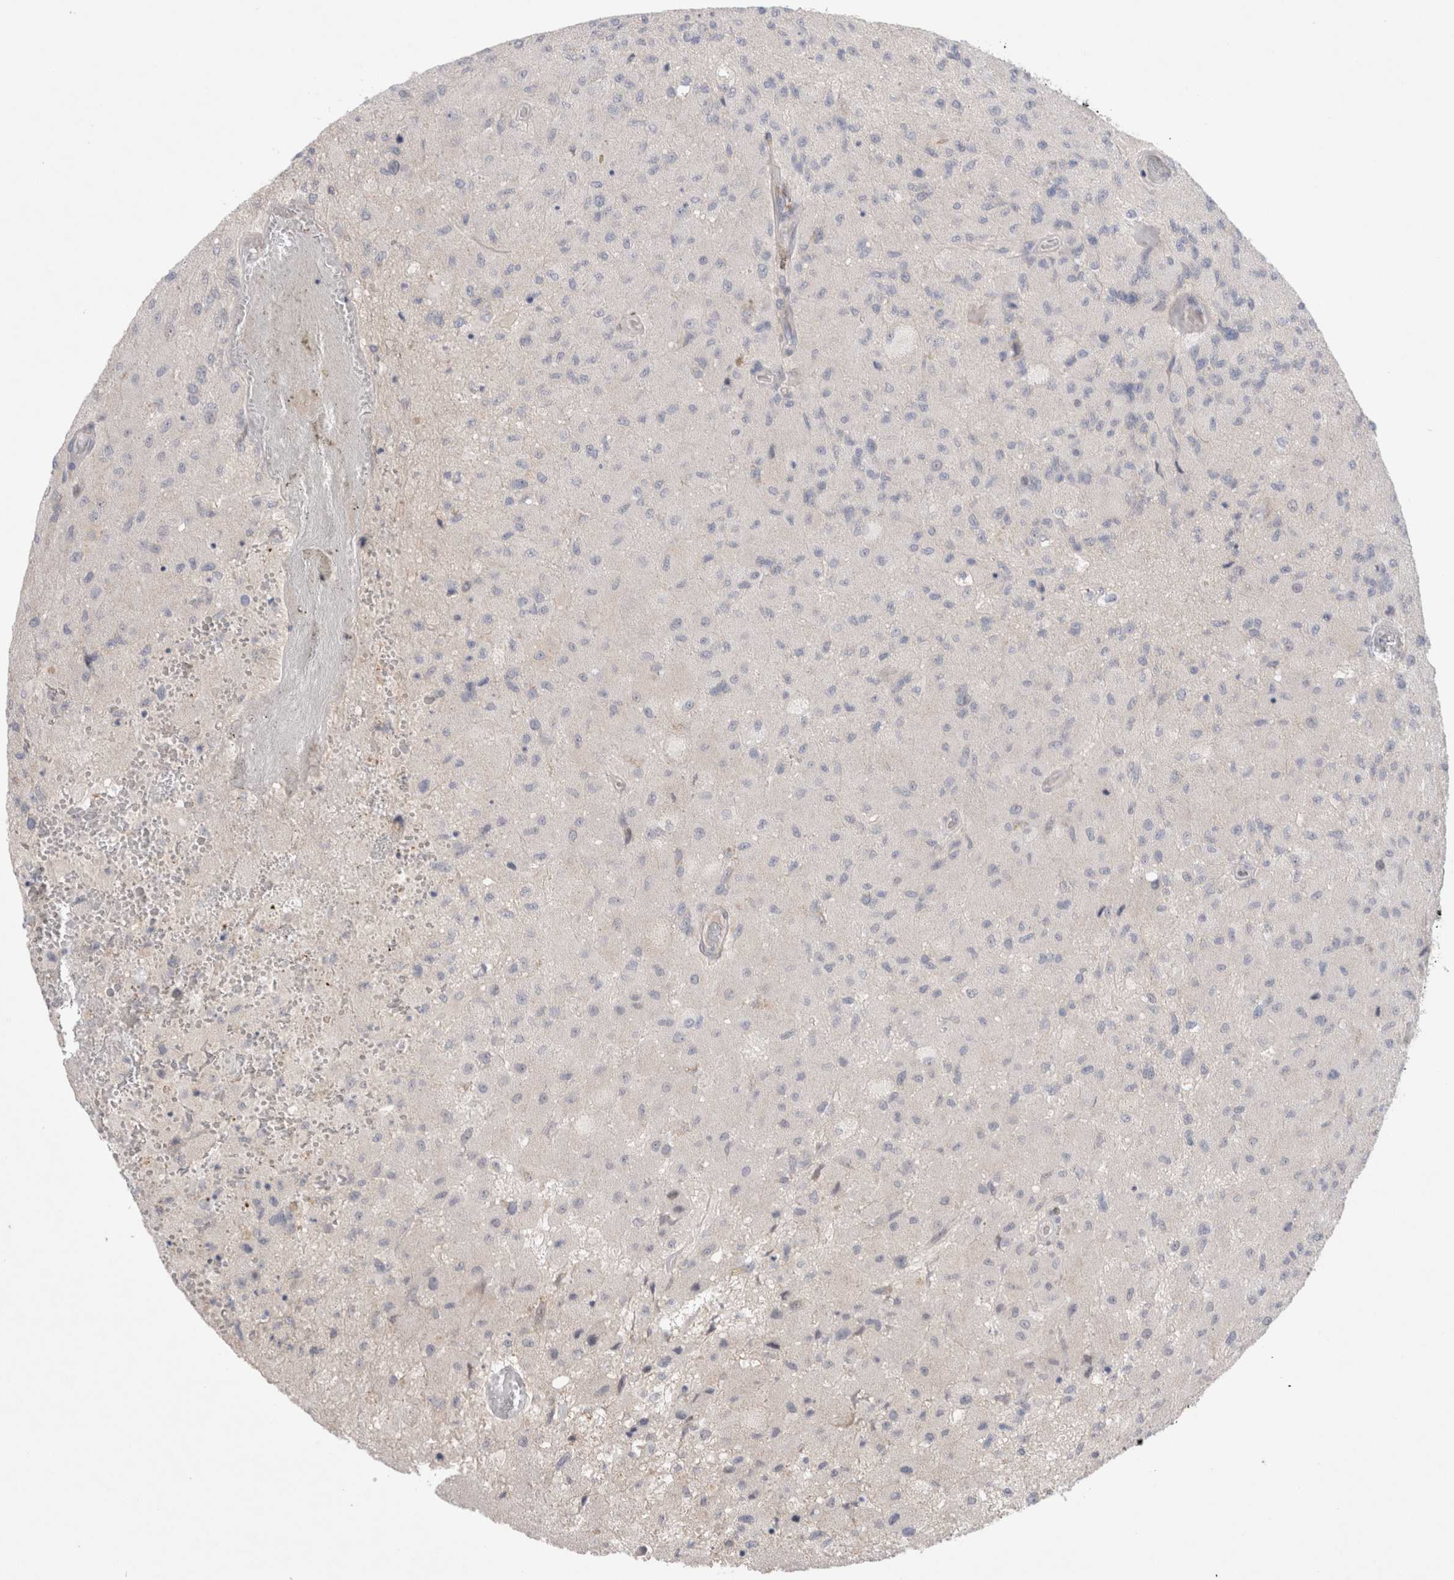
{"staining": {"intensity": "negative", "quantity": "none", "location": "none"}, "tissue": "glioma", "cell_type": "Tumor cells", "image_type": "cancer", "snomed": [{"axis": "morphology", "description": "Normal tissue, NOS"}, {"axis": "morphology", "description": "Glioma, malignant, High grade"}, {"axis": "topography", "description": "Cerebral cortex"}], "caption": "DAB immunohistochemical staining of malignant high-grade glioma exhibits no significant expression in tumor cells.", "gene": "GSDMB", "patient": {"sex": "male", "age": 77}}